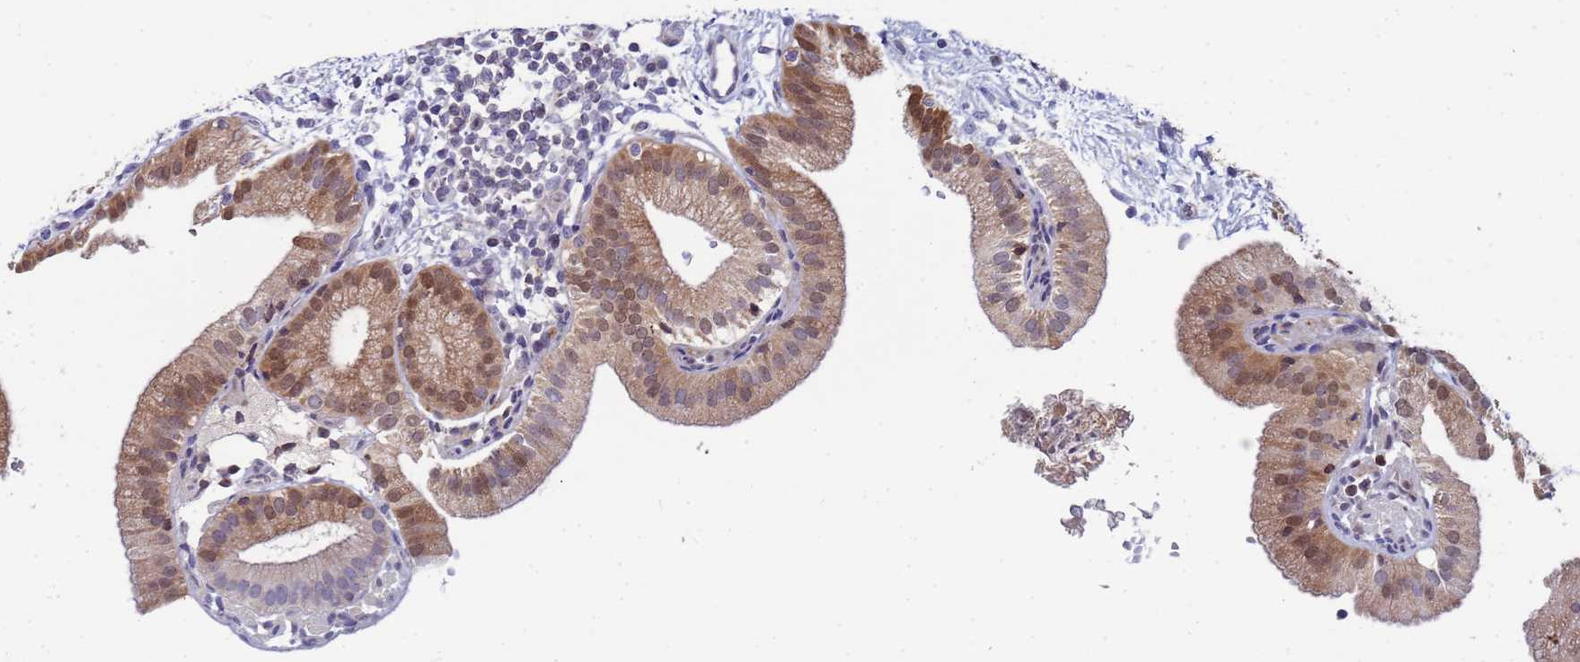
{"staining": {"intensity": "strong", "quantity": "25%-75%", "location": "cytoplasmic/membranous,nuclear"}, "tissue": "gallbladder", "cell_type": "Glandular cells", "image_type": "normal", "snomed": [{"axis": "morphology", "description": "Normal tissue, NOS"}, {"axis": "topography", "description": "Gallbladder"}], "caption": "Brown immunohistochemical staining in unremarkable human gallbladder shows strong cytoplasmic/membranous,nuclear expression in approximately 25%-75% of glandular cells.", "gene": "ENOSF1", "patient": {"sex": "male", "age": 55}}